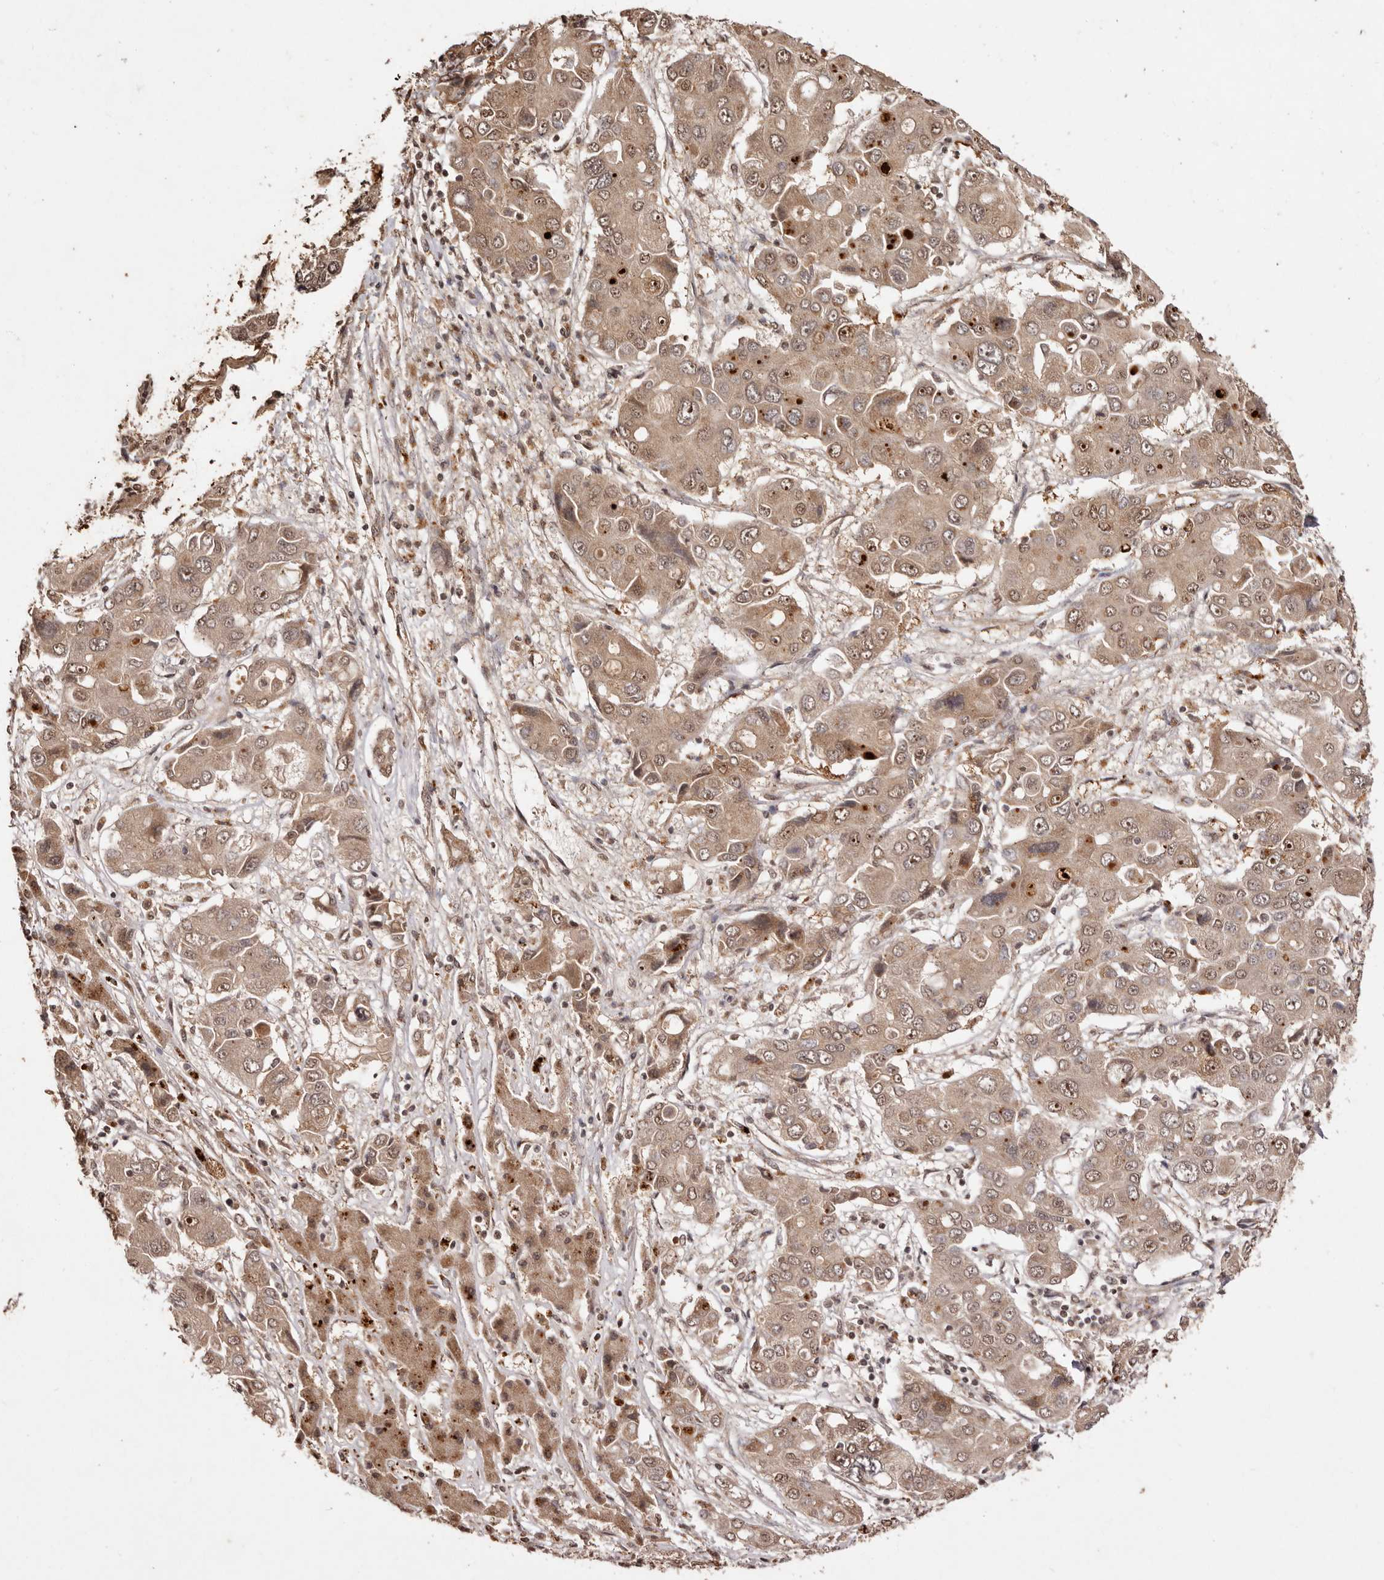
{"staining": {"intensity": "moderate", "quantity": ">75%", "location": "cytoplasmic/membranous,nuclear"}, "tissue": "liver cancer", "cell_type": "Tumor cells", "image_type": "cancer", "snomed": [{"axis": "morphology", "description": "Cholangiocarcinoma"}, {"axis": "topography", "description": "Liver"}], "caption": "Protein positivity by immunohistochemistry exhibits moderate cytoplasmic/membranous and nuclear staining in approximately >75% of tumor cells in liver cancer.", "gene": "NOTCH1", "patient": {"sex": "male", "age": 67}}